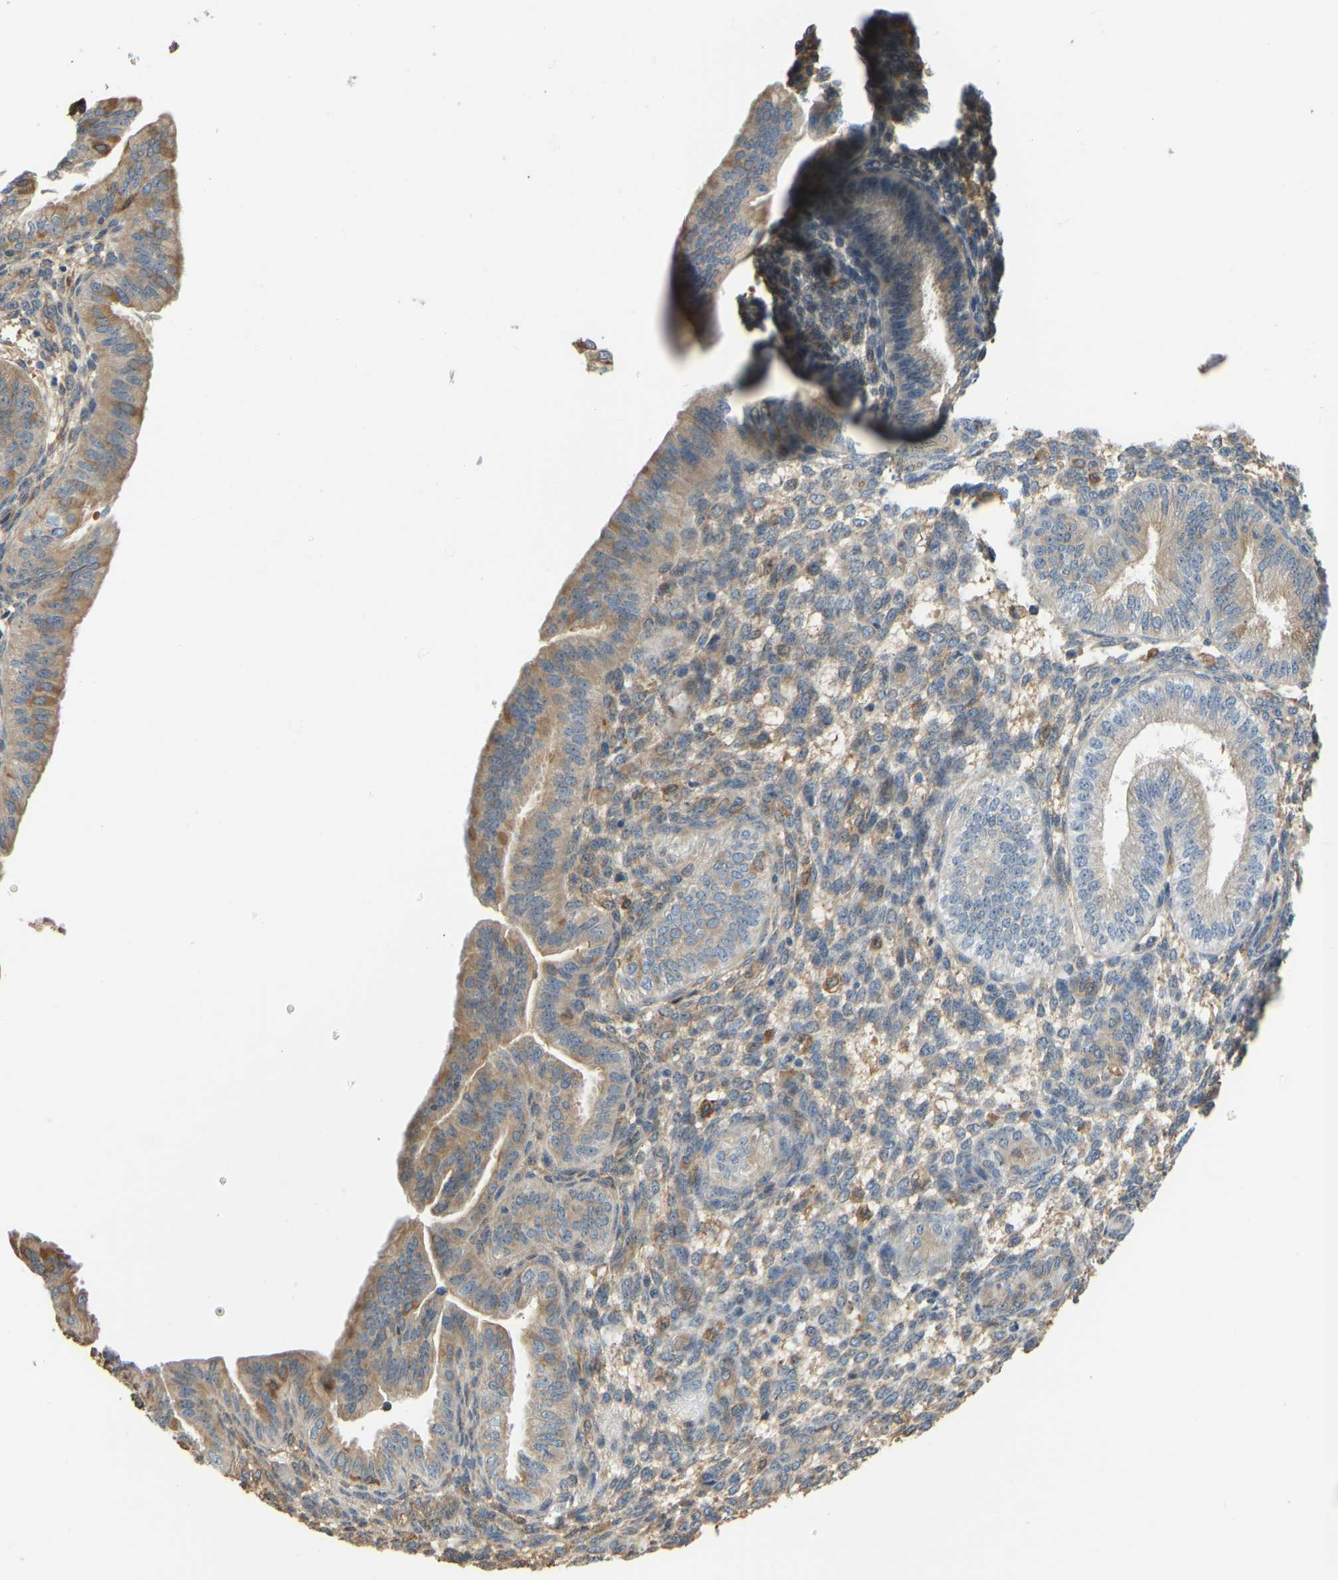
{"staining": {"intensity": "moderate", "quantity": "25%-75%", "location": "cytoplasmic/membranous"}, "tissue": "endometrium", "cell_type": "Cells in endometrial stroma", "image_type": "normal", "snomed": [{"axis": "morphology", "description": "Normal tissue, NOS"}, {"axis": "topography", "description": "Endometrium"}], "caption": "A brown stain labels moderate cytoplasmic/membranous staining of a protein in cells in endometrial stroma of unremarkable human endometrium.", "gene": "OS9", "patient": {"sex": "female", "age": 39}}